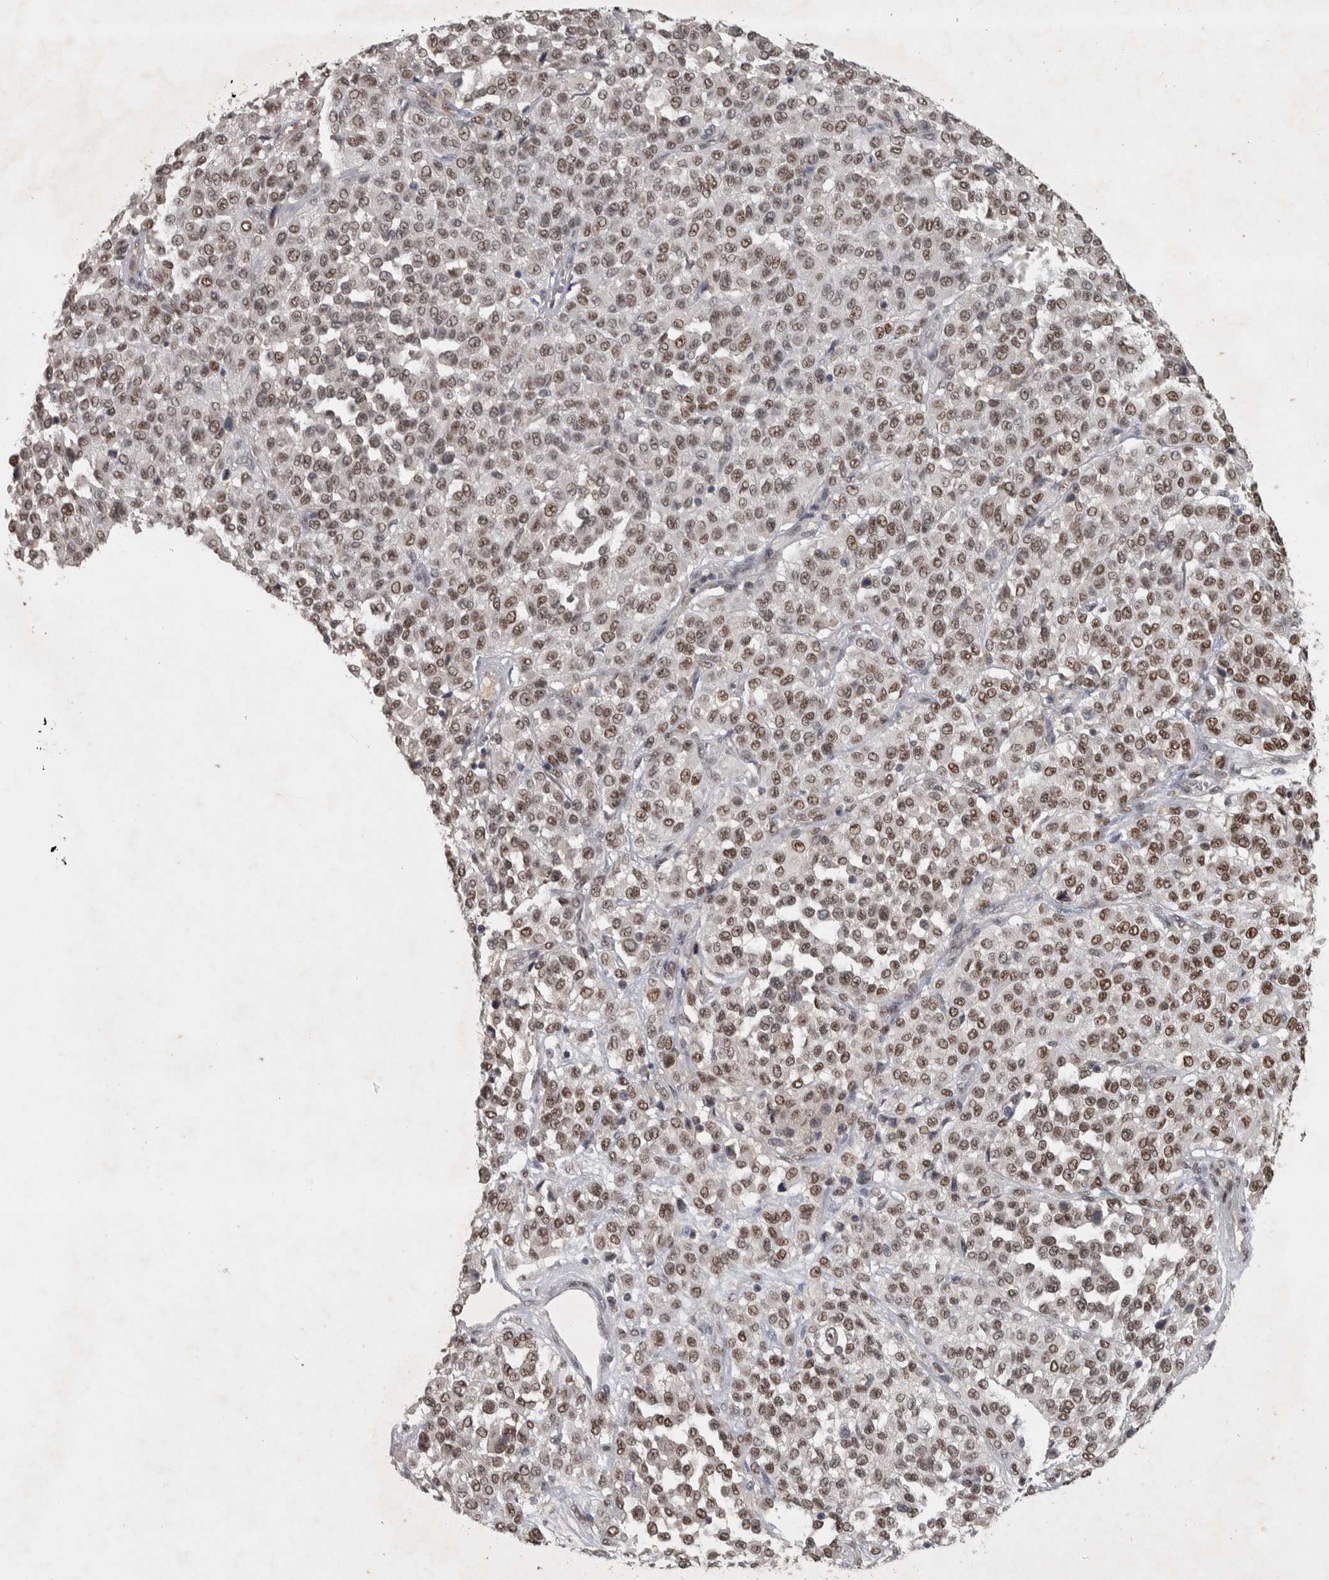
{"staining": {"intensity": "weak", "quantity": ">75%", "location": "nuclear"}, "tissue": "melanoma", "cell_type": "Tumor cells", "image_type": "cancer", "snomed": [{"axis": "morphology", "description": "Malignant melanoma, Metastatic site"}, {"axis": "topography", "description": "Pancreas"}], "caption": "A brown stain shows weak nuclear positivity of a protein in human melanoma tumor cells. (DAB IHC, brown staining for protein, blue staining for nuclei).", "gene": "DDX42", "patient": {"sex": "female", "age": 30}}